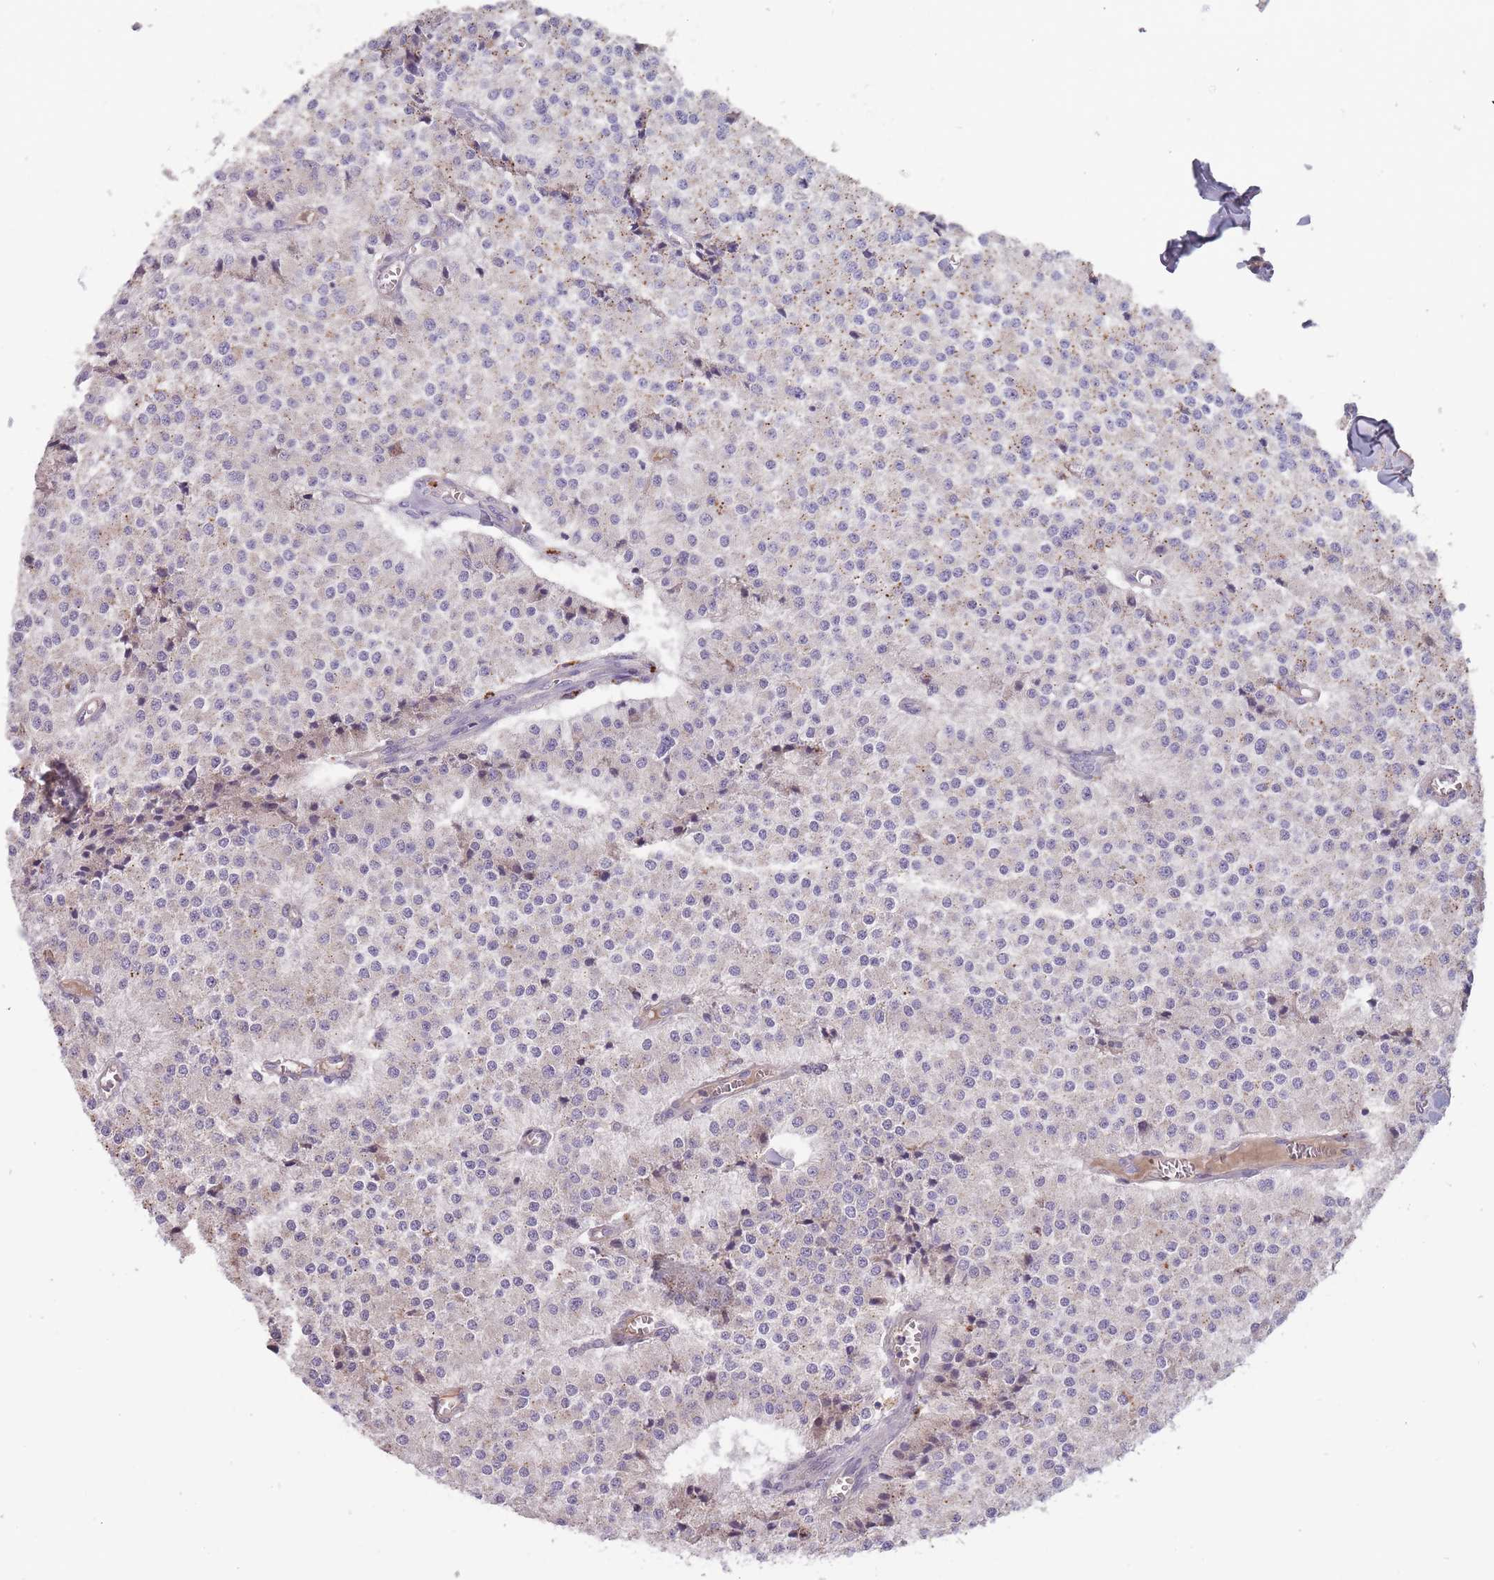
{"staining": {"intensity": "weak", "quantity": "<25%", "location": "cytoplasmic/membranous"}, "tissue": "carcinoid", "cell_type": "Tumor cells", "image_type": "cancer", "snomed": [{"axis": "morphology", "description": "Carcinoid, malignant, NOS"}, {"axis": "topography", "description": "Colon"}], "caption": "There is no significant expression in tumor cells of carcinoid. Nuclei are stained in blue.", "gene": "ITPKC", "patient": {"sex": "female", "age": 52}}